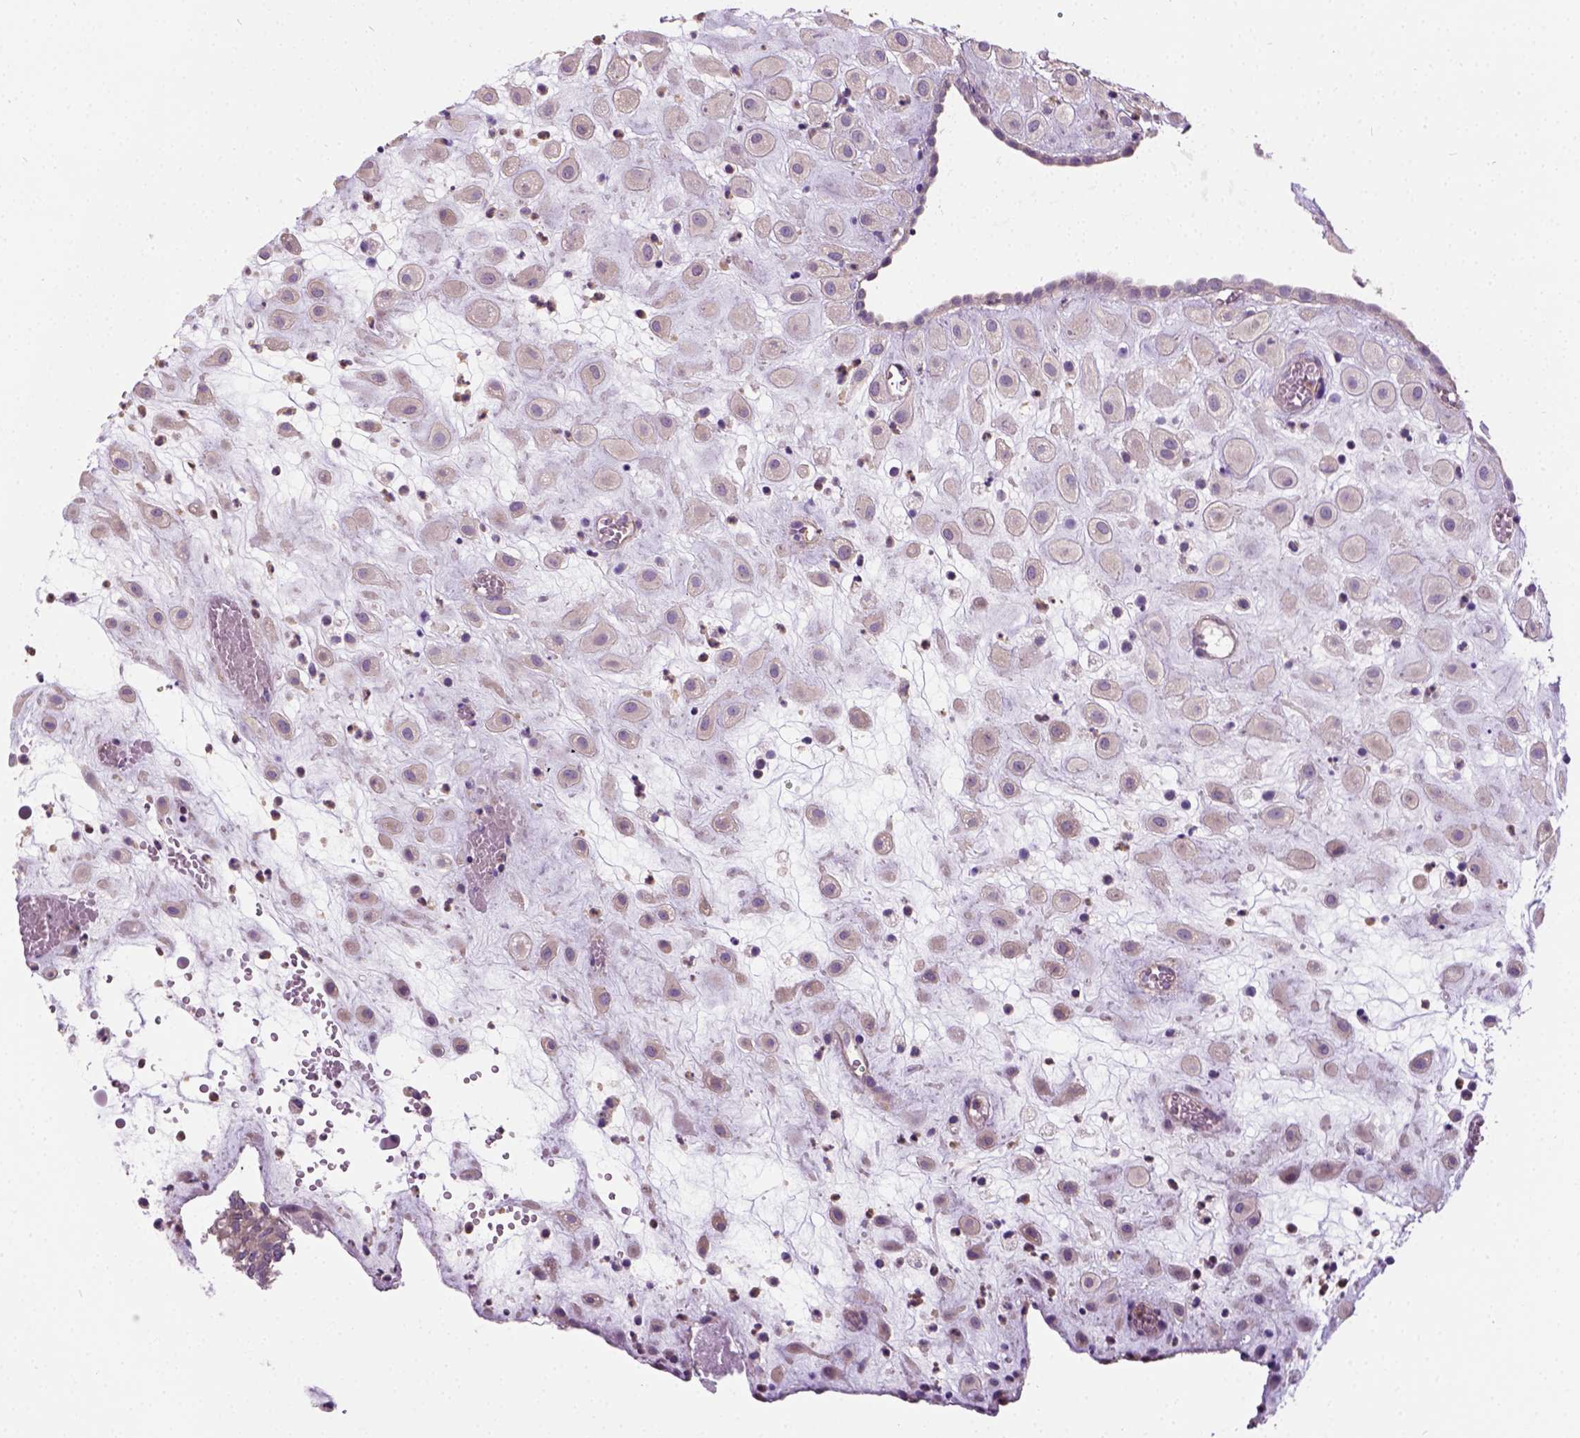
{"staining": {"intensity": "weak", "quantity": ">75%", "location": "cytoplasmic/membranous"}, "tissue": "placenta", "cell_type": "Decidual cells", "image_type": "normal", "snomed": [{"axis": "morphology", "description": "Normal tissue, NOS"}, {"axis": "topography", "description": "Placenta"}], "caption": "Decidual cells show low levels of weak cytoplasmic/membranous expression in about >75% of cells in normal human placenta. Using DAB (3,3'-diaminobenzidine) (brown) and hematoxylin (blue) stains, captured at high magnification using brightfield microscopy.", "gene": "CRACR2A", "patient": {"sex": "female", "age": 24}}